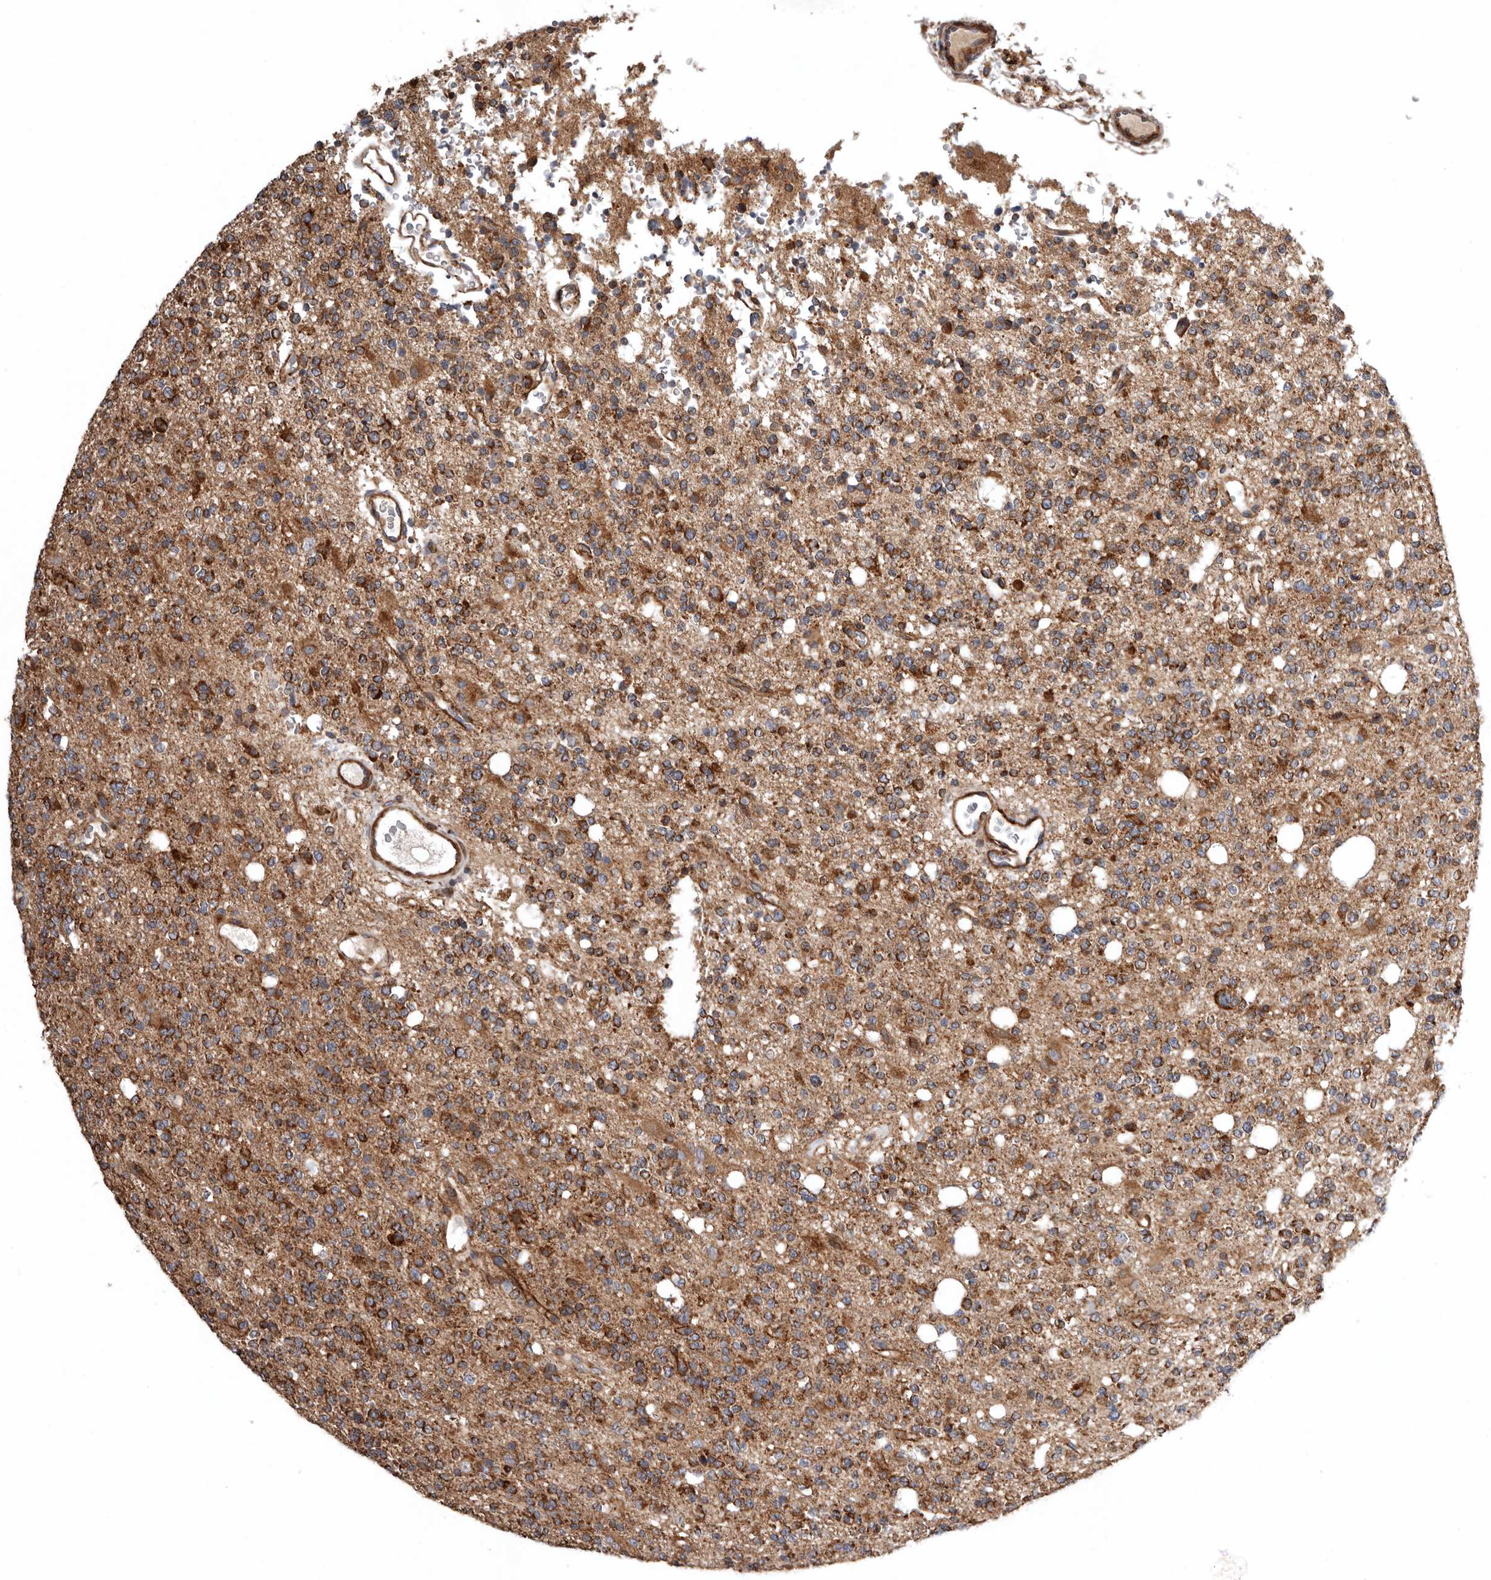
{"staining": {"intensity": "strong", "quantity": "25%-75%", "location": "cytoplasmic/membranous"}, "tissue": "glioma", "cell_type": "Tumor cells", "image_type": "cancer", "snomed": [{"axis": "morphology", "description": "Glioma, malignant, High grade"}, {"axis": "topography", "description": "Brain"}], "caption": "The histopathology image shows a brown stain indicating the presence of a protein in the cytoplasmic/membranous of tumor cells in glioma.", "gene": "PROKR1", "patient": {"sex": "female", "age": 62}}